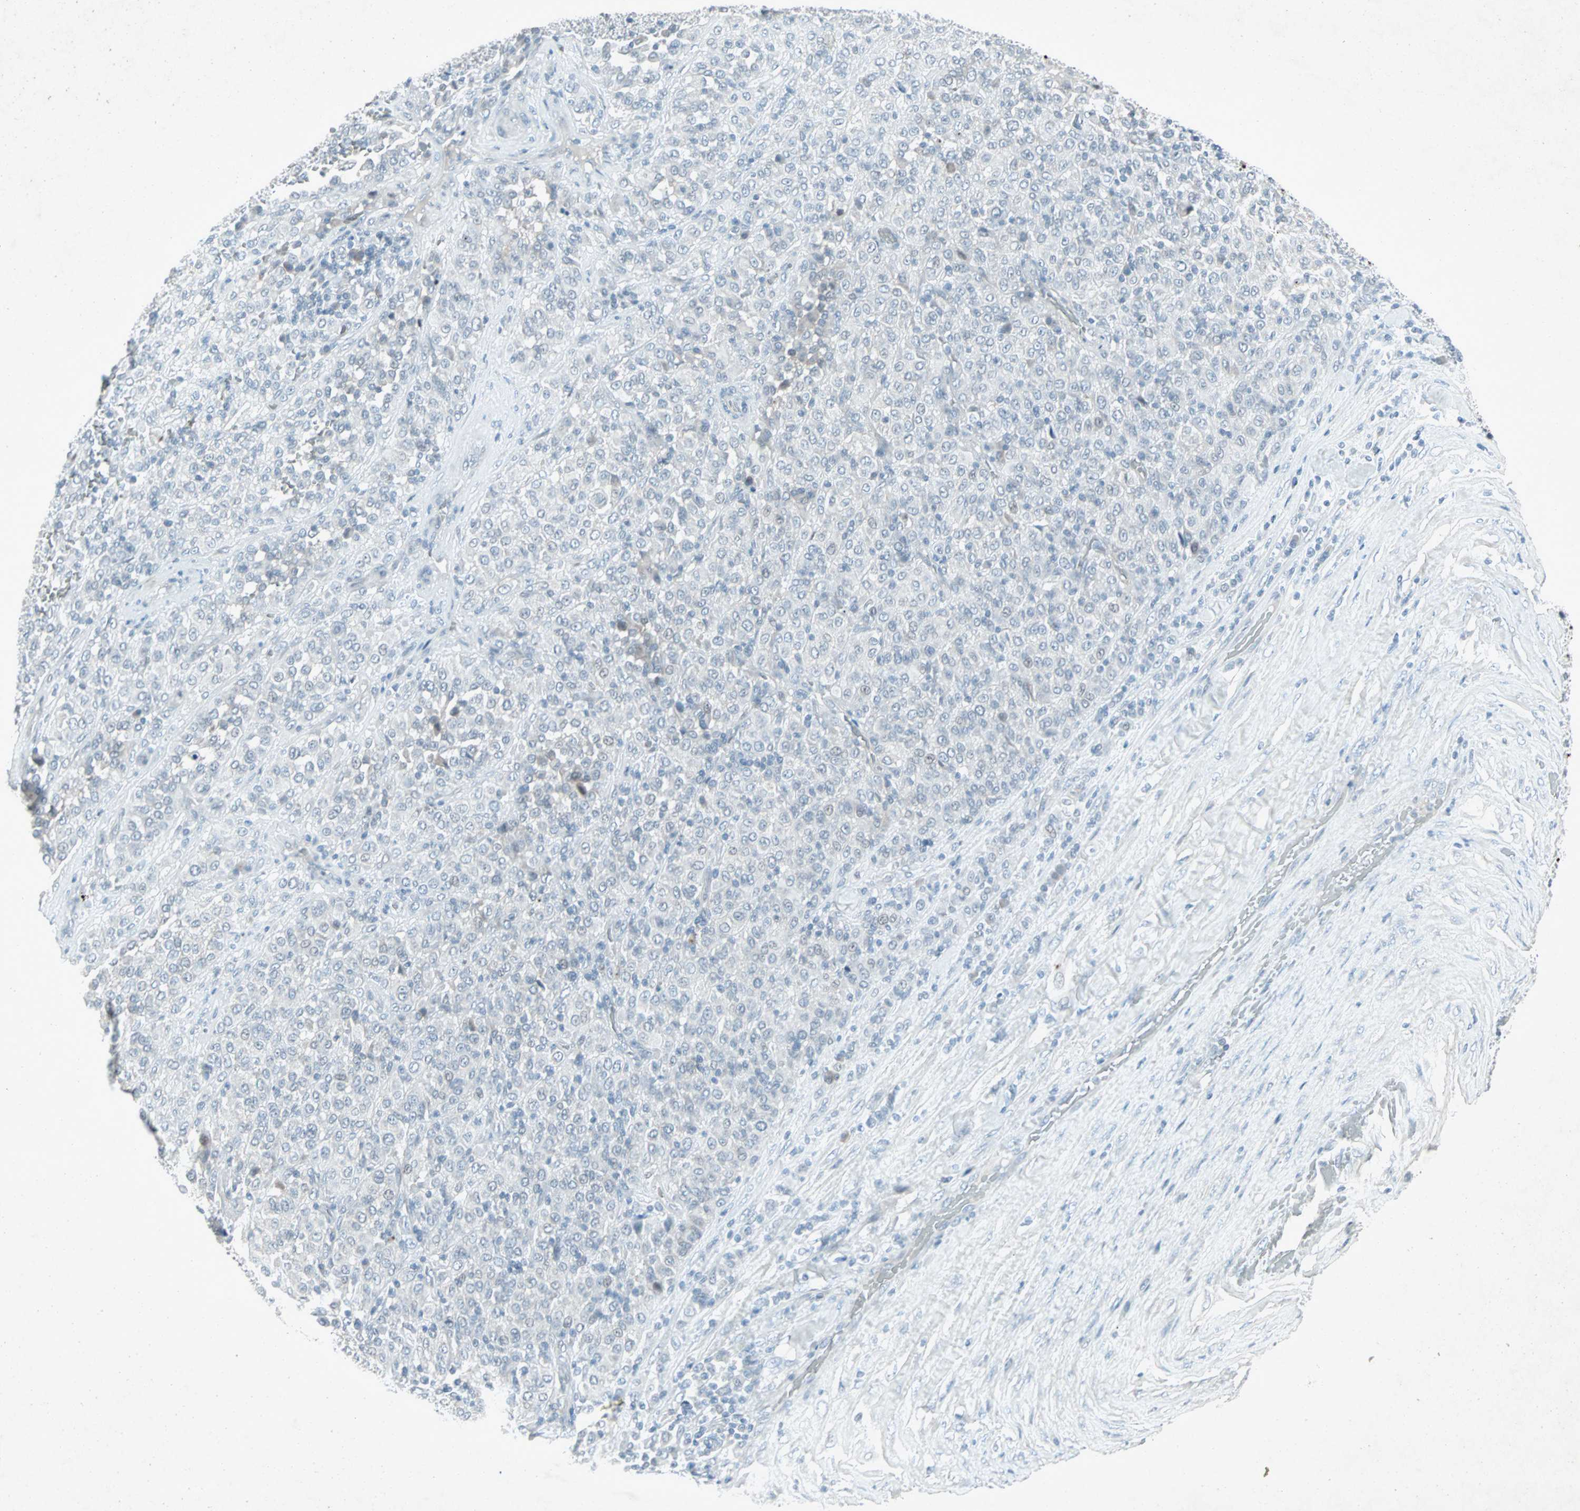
{"staining": {"intensity": "negative", "quantity": "none", "location": "none"}, "tissue": "melanoma", "cell_type": "Tumor cells", "image_type": "cancer", "snomed": [{"axis": "morphology", "description": "Malignant melanoma, Metastatic site"}, {"axis": "topography", "description": "Pancreas"}], "caption": "This micrograph is of melanoma stained with IHC to label a protein in brown with the nuclei are counter-stained blue. There is no staining in tumor cells.", "gene": "LANCL3", "patient": {"sex": "female", "age": 30}}